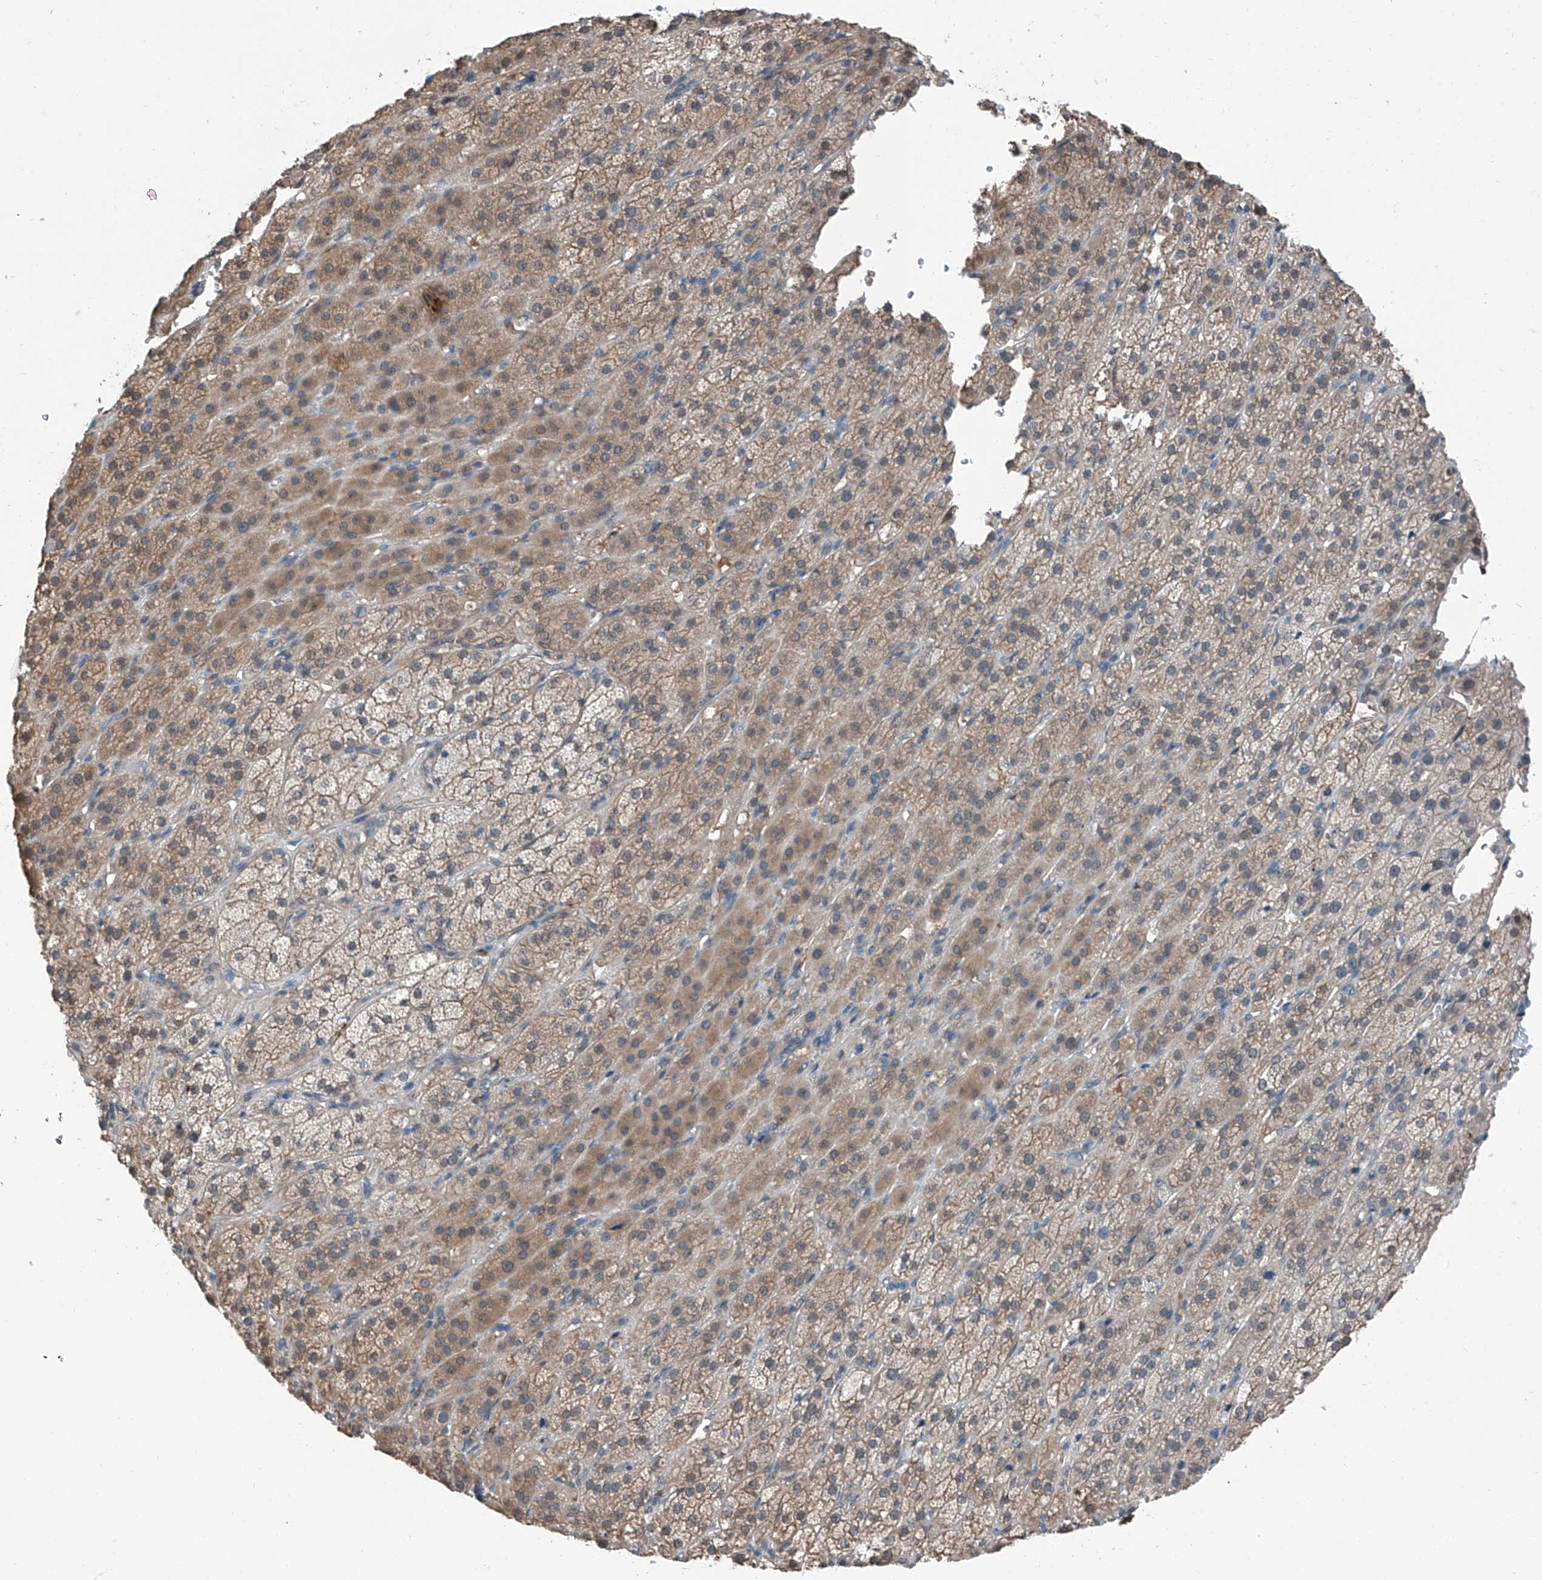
{"staining": {"intensity": "moderate", "quantity": "25%-75%", "location": "cytoplasmic/membranous"}, "tissue": "adrenal gland", "cell_type": "Glandular cells", "image_type": "normal", "snomed": [{"axis": "morphology", "description": "Normal tissue, NOS"}, {"axis": "topography", "description": "Adrenal gland"}], "caption": "Normal adrenal gland demonstrates moderate cytoplasmic/membranous expression in about 25%-75% of glandular cells Using DAB (3,3'-diaminobenzidine) (brown) and hematoxylin (blue) stains, captured at high magnification using brightfield microscopy..", "gene": "HSPA6", "patient": {"sex": "female", "age": 57}}